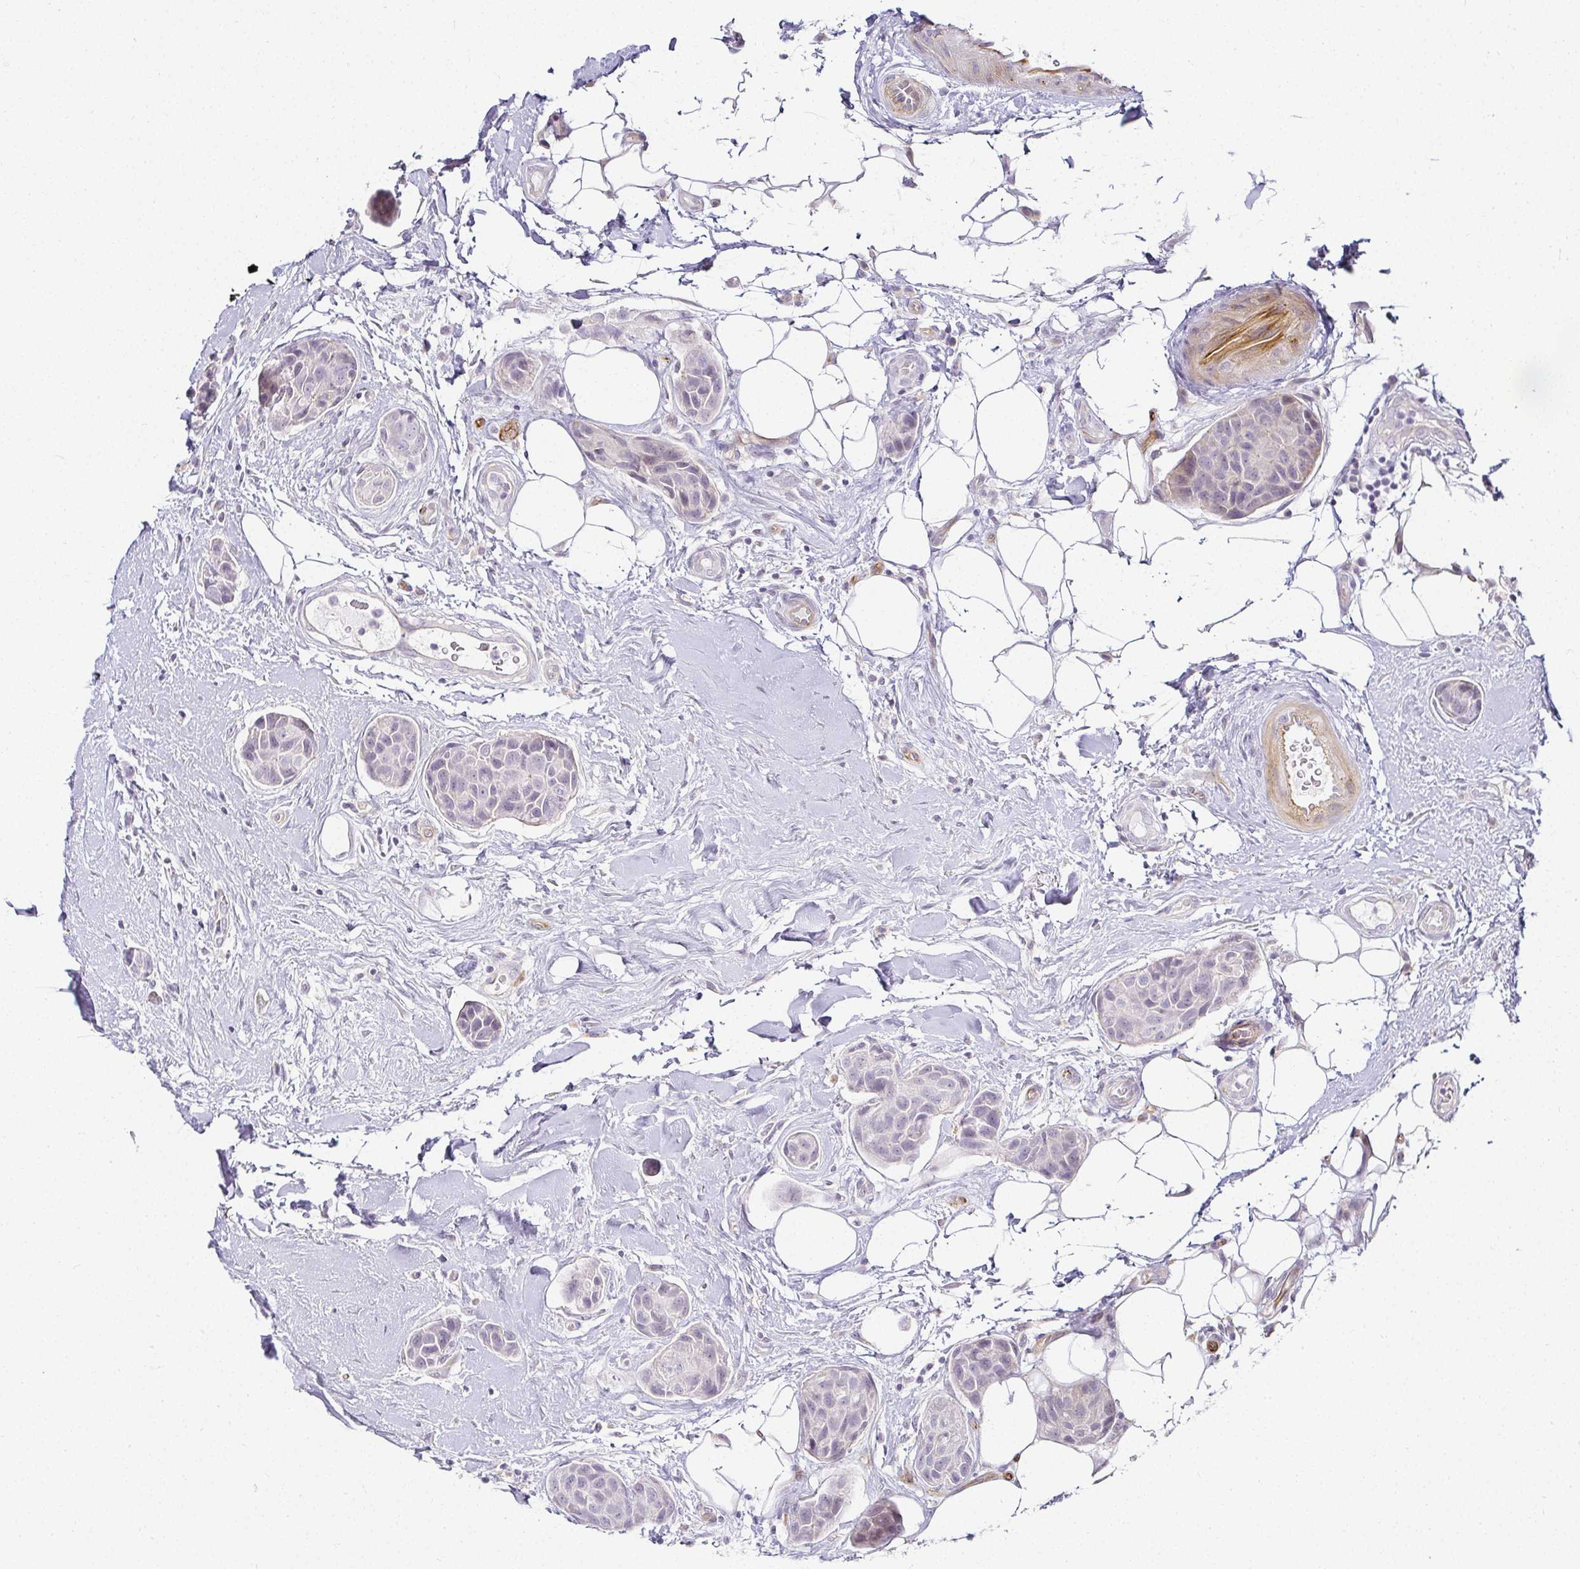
{"staining": {"intensity": "negative", "quantity": "none", "location": "none"}, "tissue": "breast cancer", "cell_type": "Tumor cells", "image_type": "cancer", "snomed": [{"axis": "morphology", "description": "Duct carcinoma"}, {"axis": "topography", "description": "Breast"}, {"axis": "topography", "description": "Lymph node"}], "caption": "High magnification brightfield microscopy of breast cancer (intraductal carcinoma) stained with DAB (3,3'-diaminobenzidine) (brown) and counterstained with hematoxylin (blue): tumor cells show no significant staining.", "gene": "ACAN", "patient": {"sex": "female", "age": 80}}